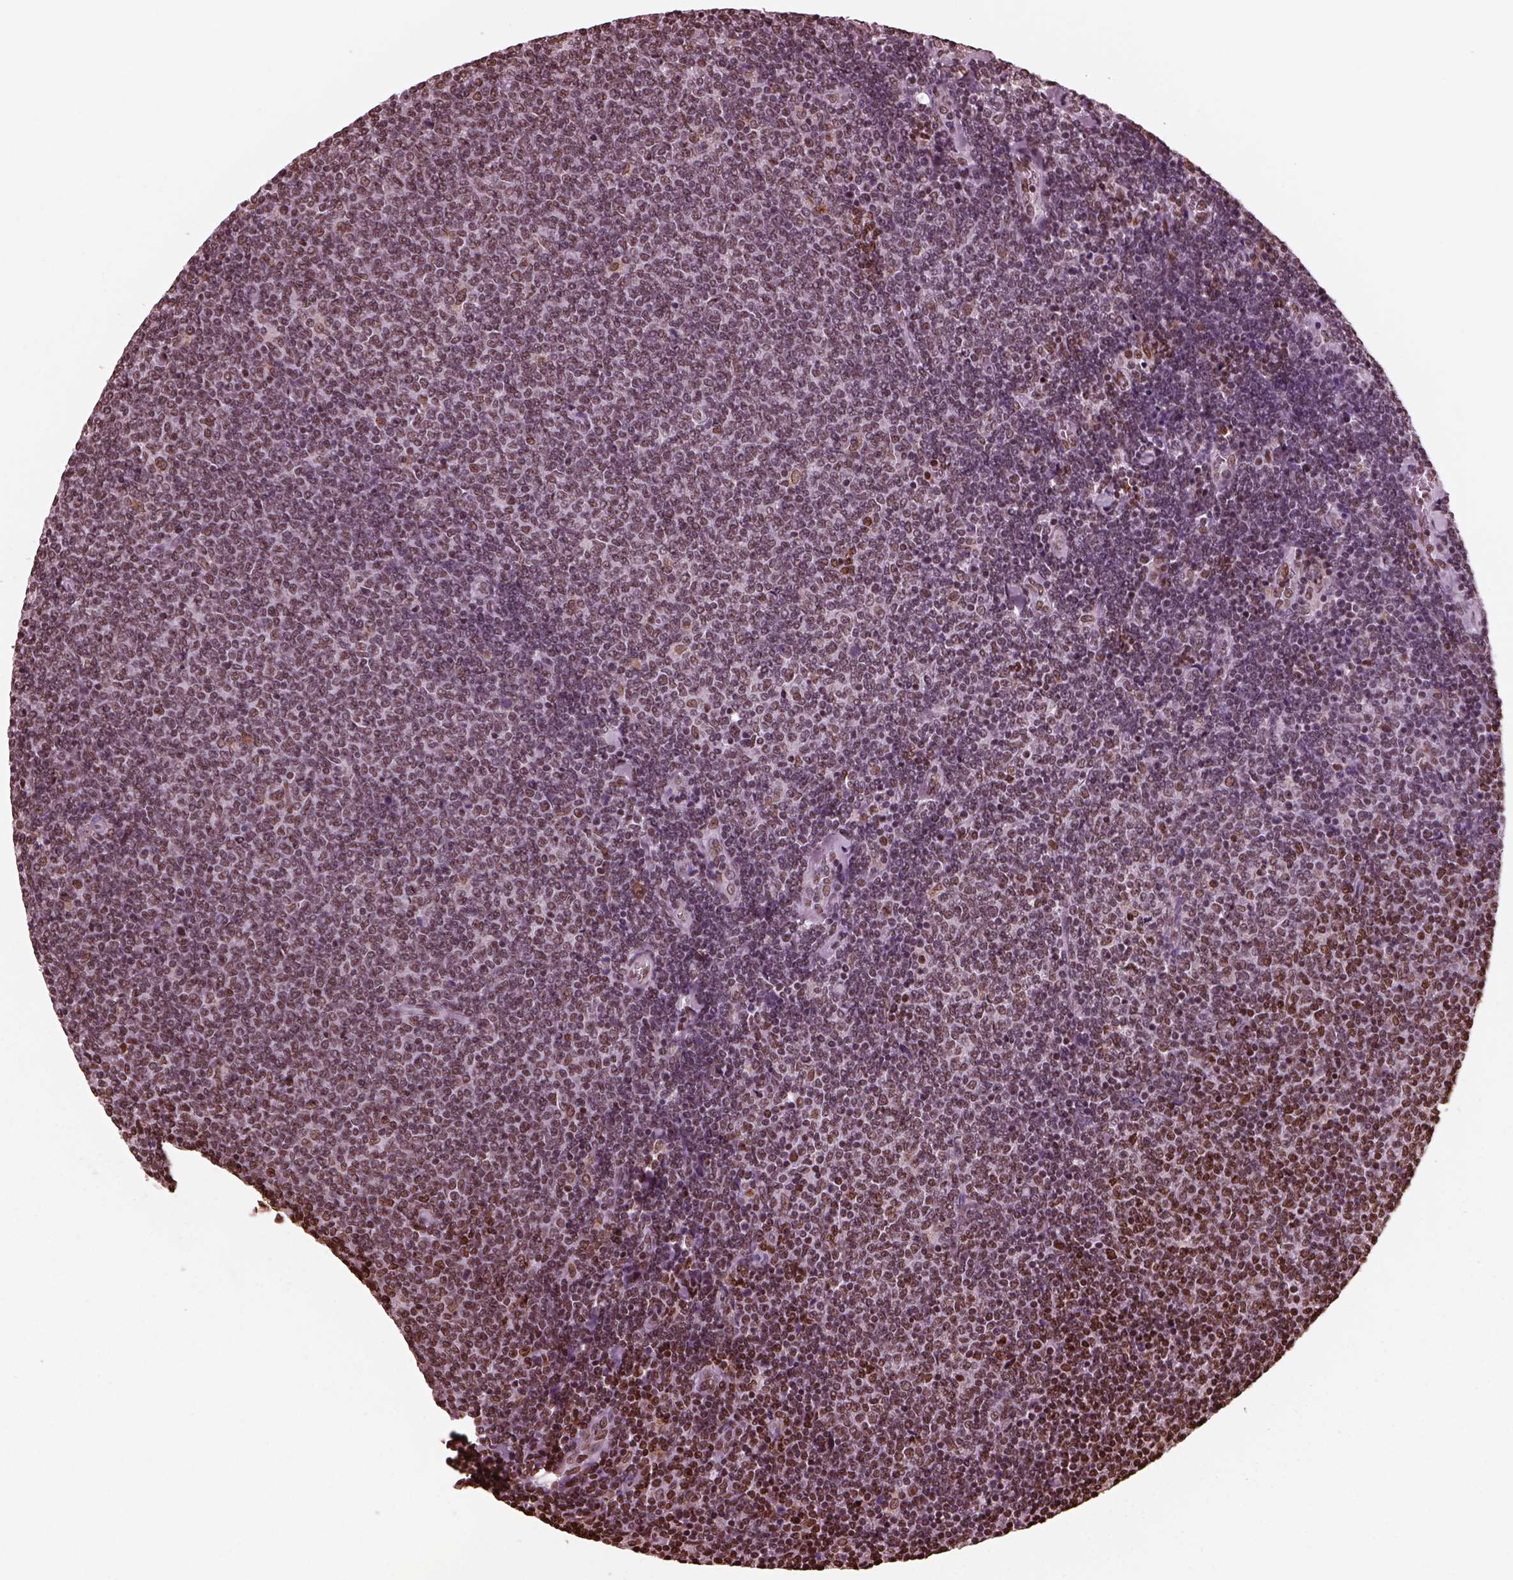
{"staining": {"intensity": "moderate", "quantity": "<25%", "location": "nuclear"}, "tissue": "lymphoma", "cell_type": "Tumor cells", "image_type": "cancer", "snomed": [{"axis": "morphology", "description": "Malignant lymphoma, non-Hodgkin's type, Low grade"}, {"axis": "topography", "description": "Lymph node"}], "caption": "Protein staining shows moderate nuclear positivity in about <25% of tumor cells in malignant lymphoma, non-Hodgkin's type (low-grade).", "gene": "NSD1", "patient": {"sex": "male", "age": 52}}